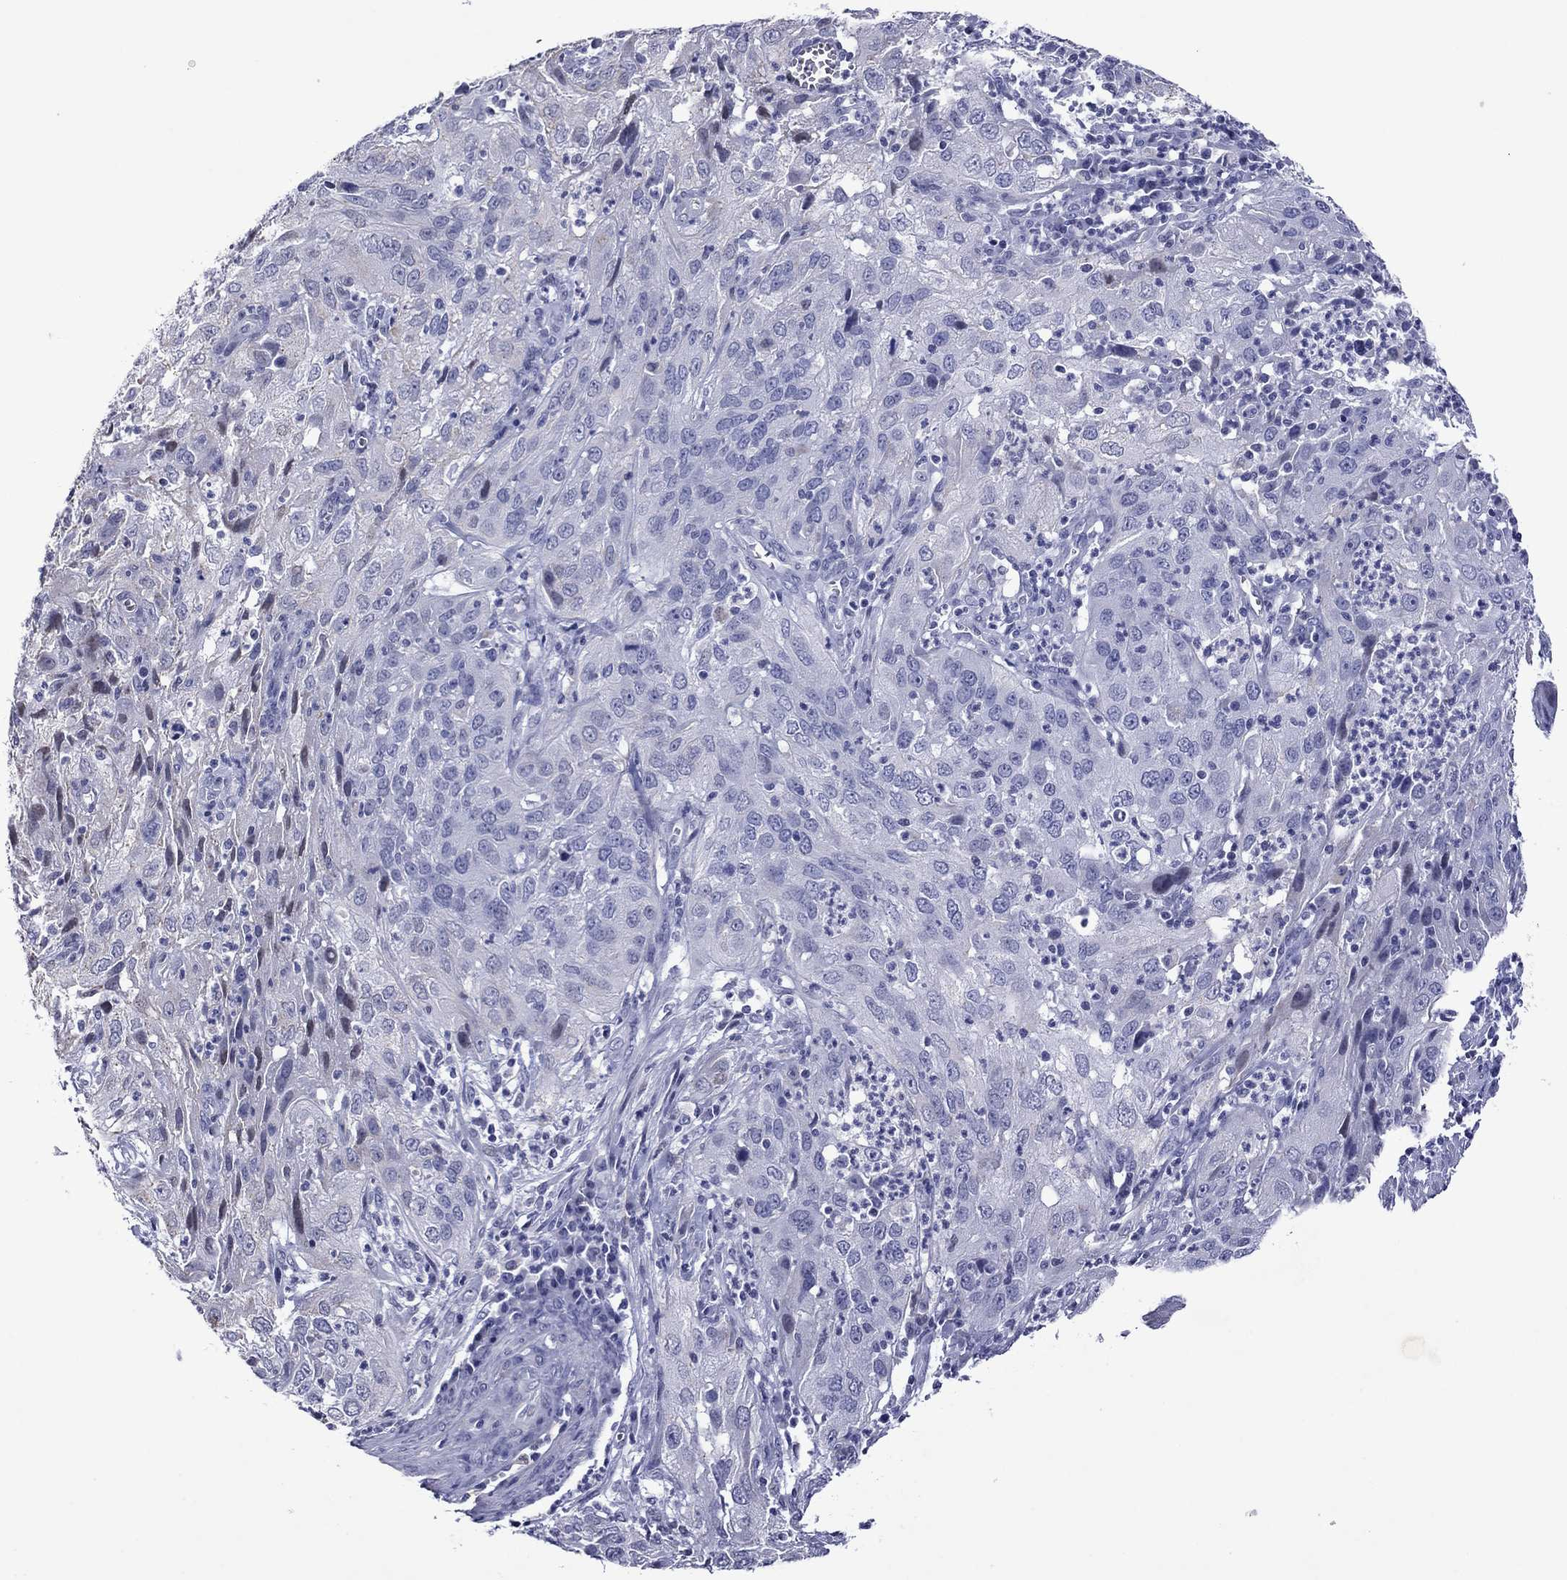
{"staining": {"intensity": "negative", "quantity": "none", "location": "none"}, "tissue": "cervical cancer", "cell_type": "Tumor cells", "image_type": "cancer", "snomed": [{"axis": "morphology", "description": "Squamous cell carcinoma, NOS"}, {"axis": "topography", "description": "Cervix"}], "caption": "Tumor cells are negative for protein expression in human cervical squamous cell carcinoma.", "gene": "PIWIL1", "patient": {"sex": "female", "age": 32}}